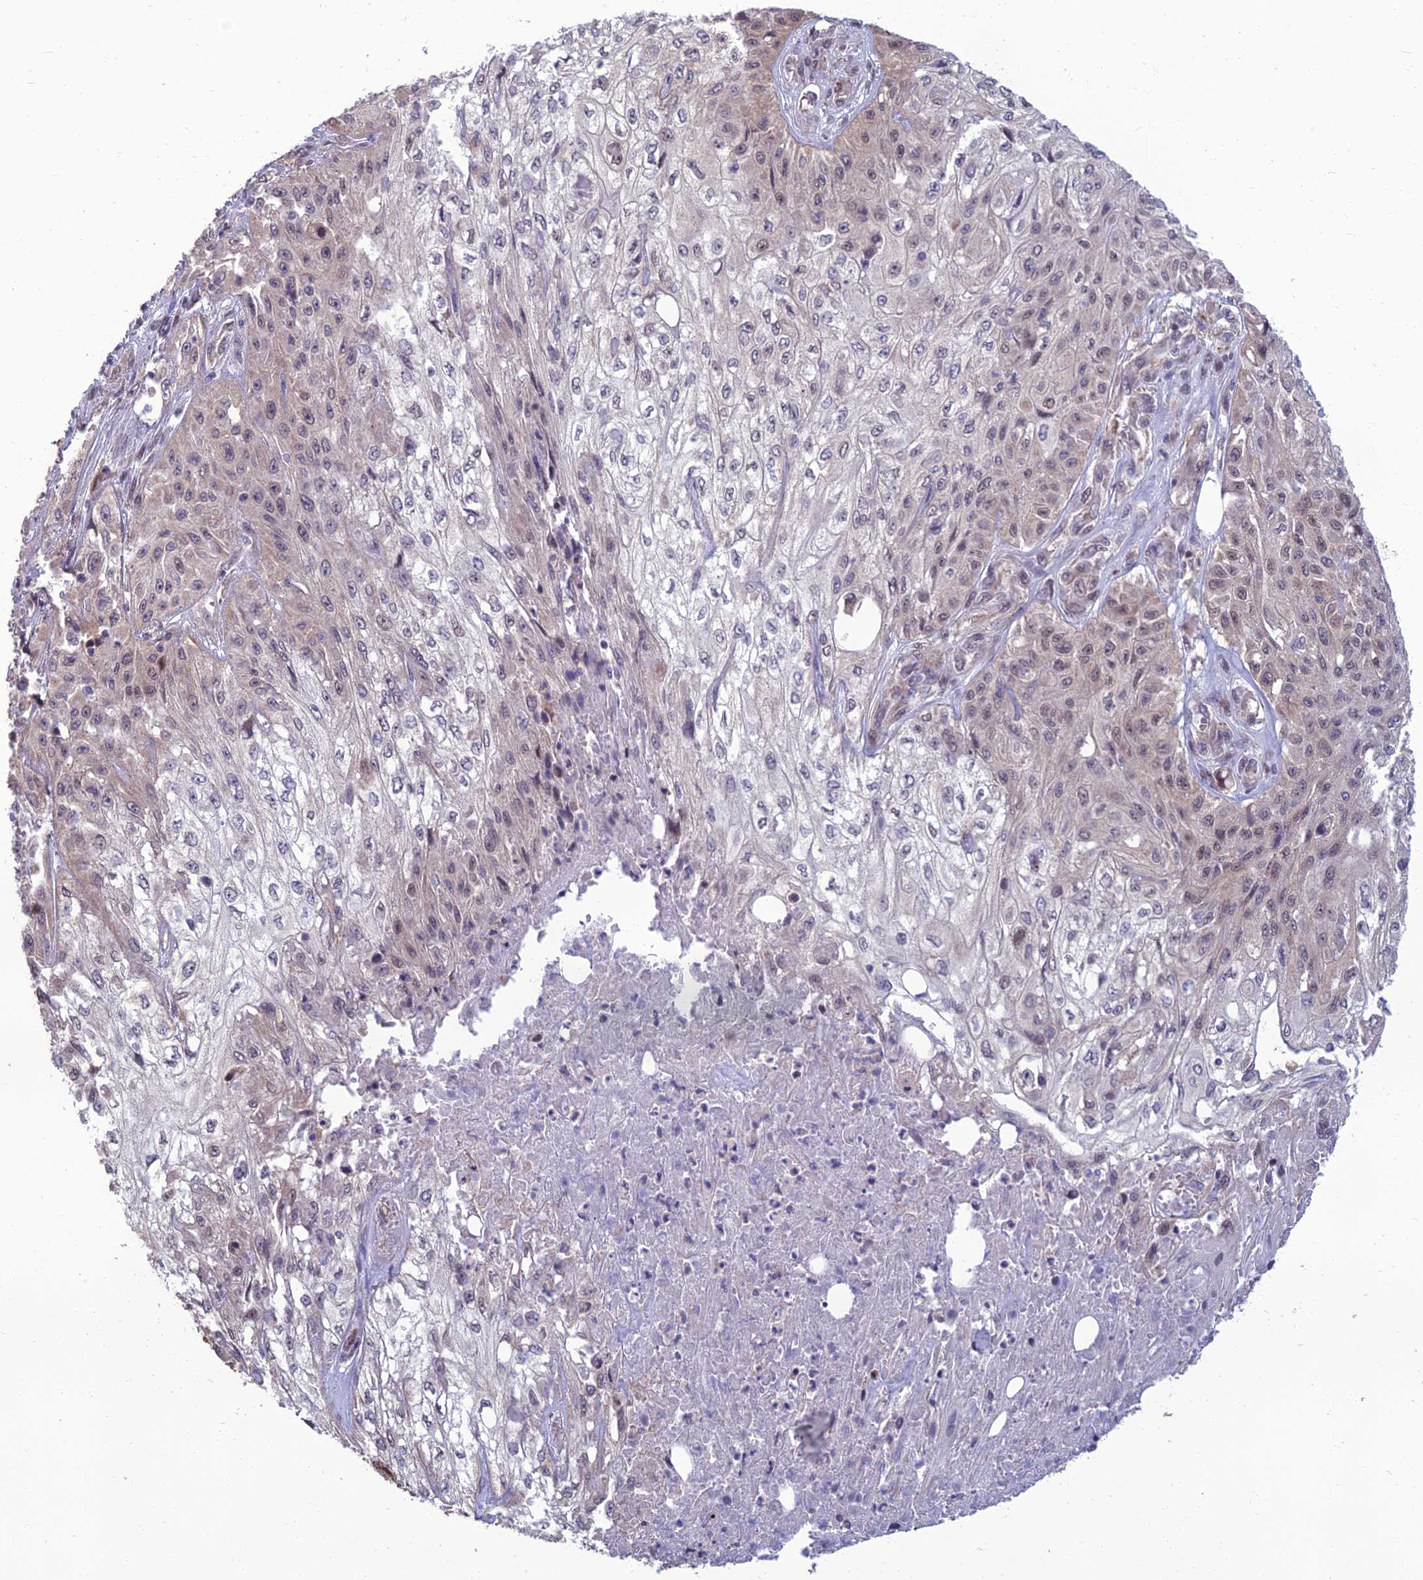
{"staining": {"intensity": "weak", "quantity": "25%-75%", "location": "nuclear"}, "tissue": "skin cancer", "cell_type": "Tumor cells", "image_type": "cancer", "snomed": [{"axis": "morphology", "description": "Squamous cell carcinoma, NOS"}, {"axis": "morphology", "description": "Squamous cell carcinoma, metastatic, NOS"}, {"axis": "topography", "description": "Skin"}, {"axis": "topography", "description": "Lymph node"}], "caption": "This micrograph exhibits IHC staining of metastatic squamous cell carcinoma (skin), with low weak nuclear positivity in about 25%-75% of tumor cells.", "gene": "NR4A3", "patient": {"sex": "male", "age": 75}}